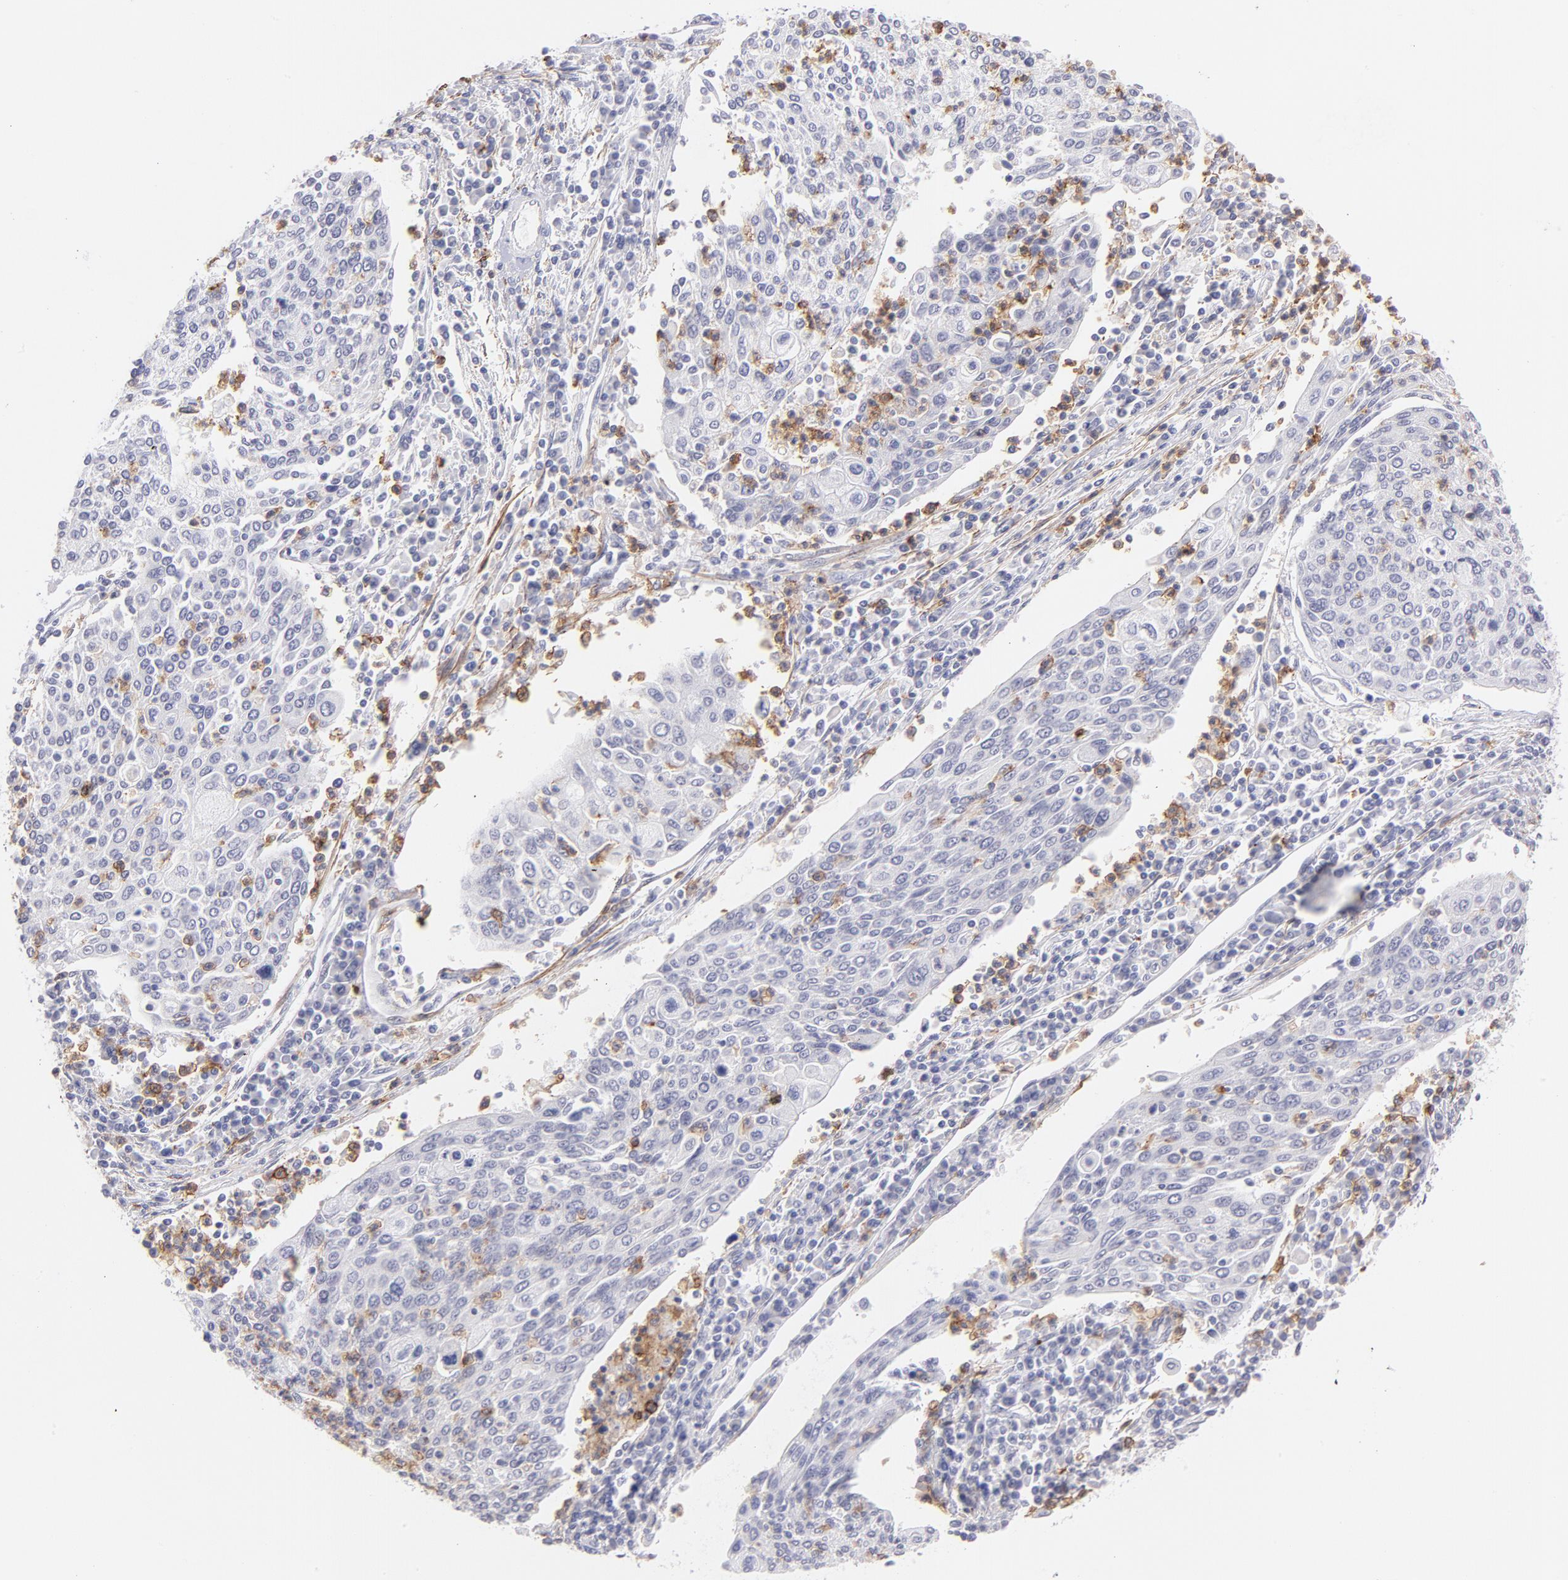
{"staining": {"intensity": "negative", "quantity": "none", "location": "none"}, "tissue": "cervical cancer", "cell_type": "Tumor cells", "image_type": "cancer", "snomed": [{"axis": "morphology", "description": "Squamous cell carcinoma, NOS"}, {"axis": "topography", "description": "Cervix"}], "caption": "The immunohistochemistry photomicrograph has no significant positivity in tumor cells of squamous cell carcinoma (cervical) tissue.", "gene": "LTB4R", "patient": {"sex": "female", "age": 40}}